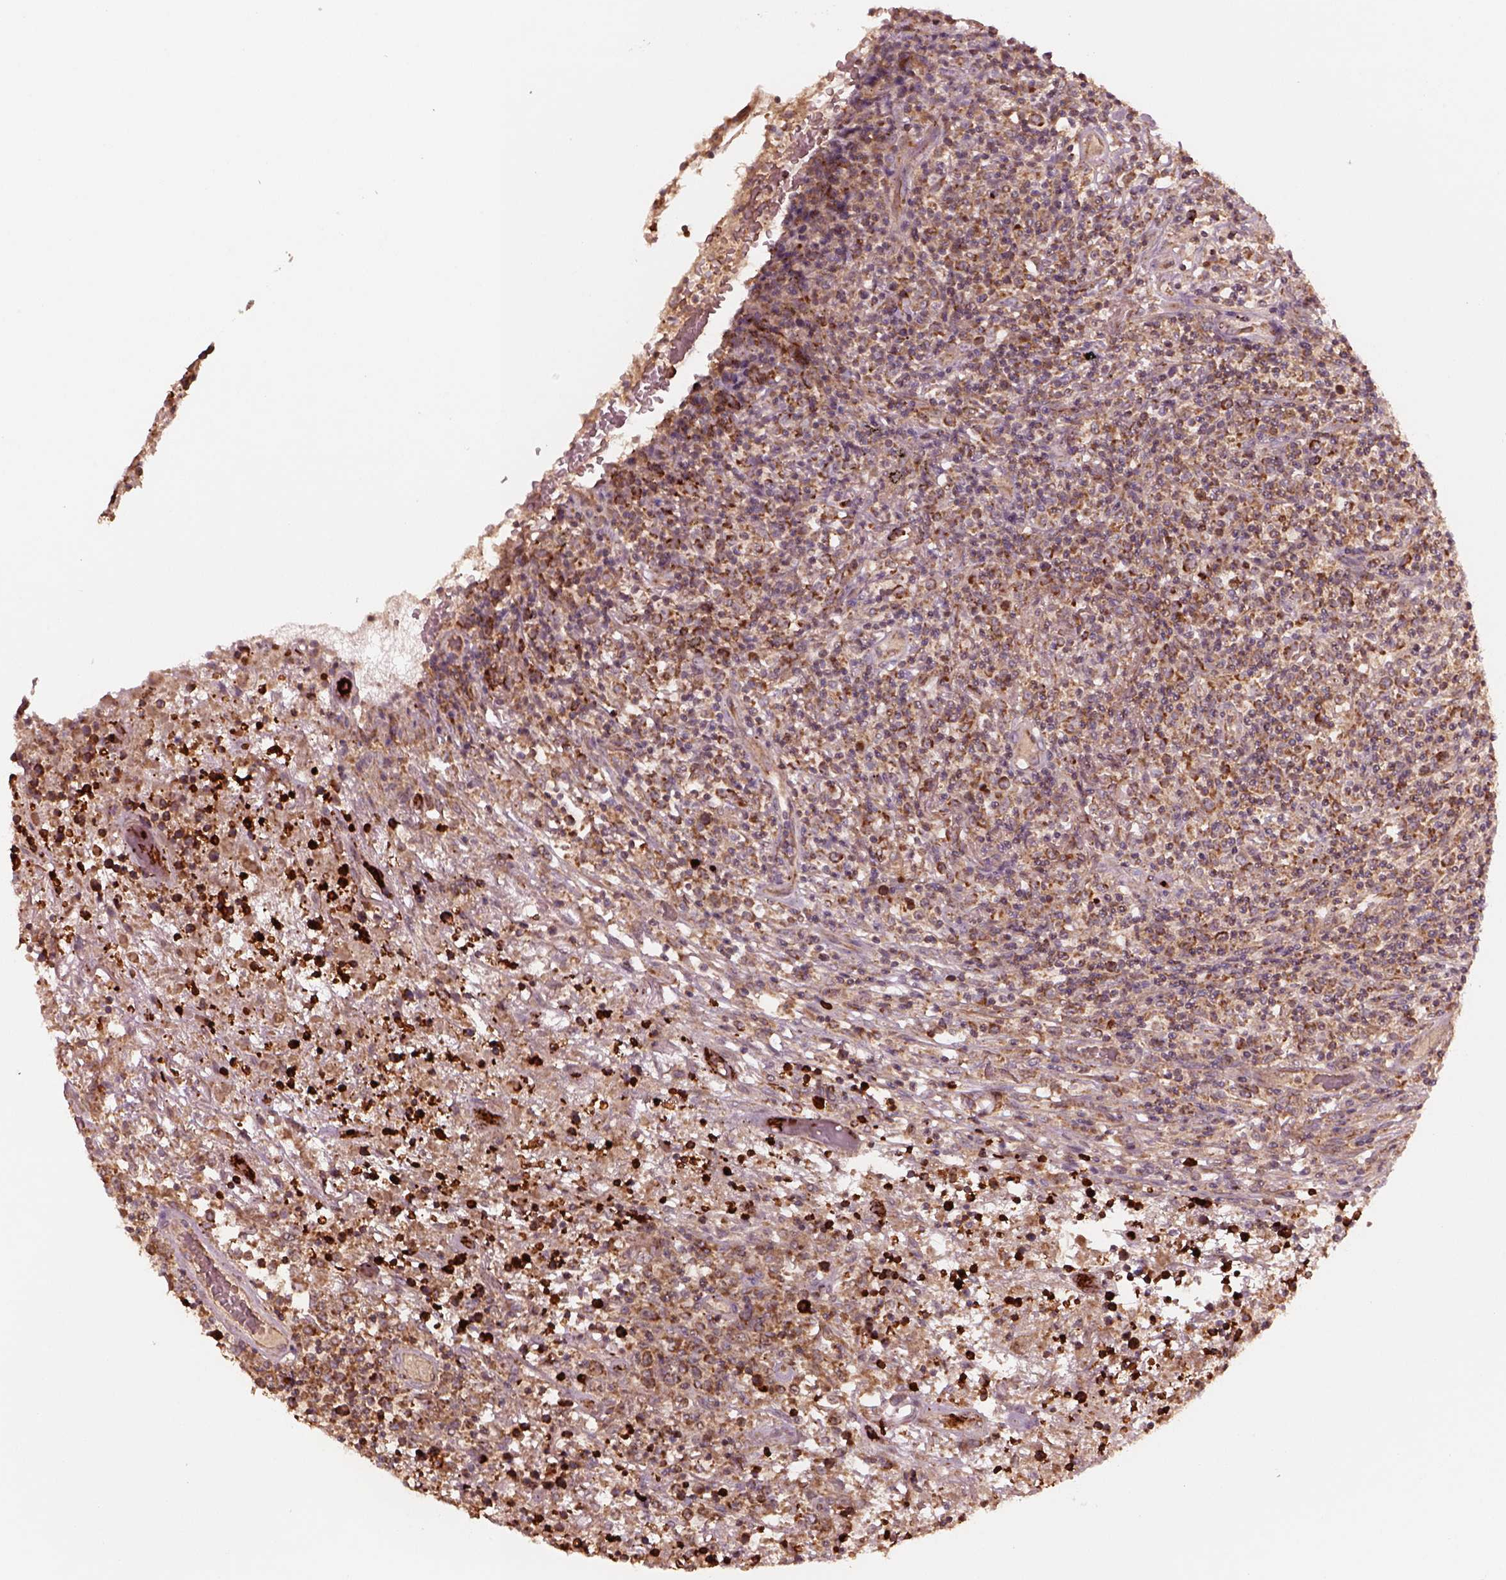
{"staining": {"intensity": "moderate", "quantity": ">75%", "location": "cytoplasmic/membranous"}, "tissue": "lymphoma", "cell_type": "Tumor cells", "image_type": "cancer", "snomed": [{"axis": "morphology", "description": "Malignant lymphoma, non-Hodgkin's type, High grade"}, {"axis": "topography", "description": "Lung"}], "caption": "This is an image of IHC staining of lymphoma, which shows moderate positivity in the cytoplasmic/membranous of tumor cells.", "gene": "SLC25A5", "patient": {"sex": "male", "age": 79}}